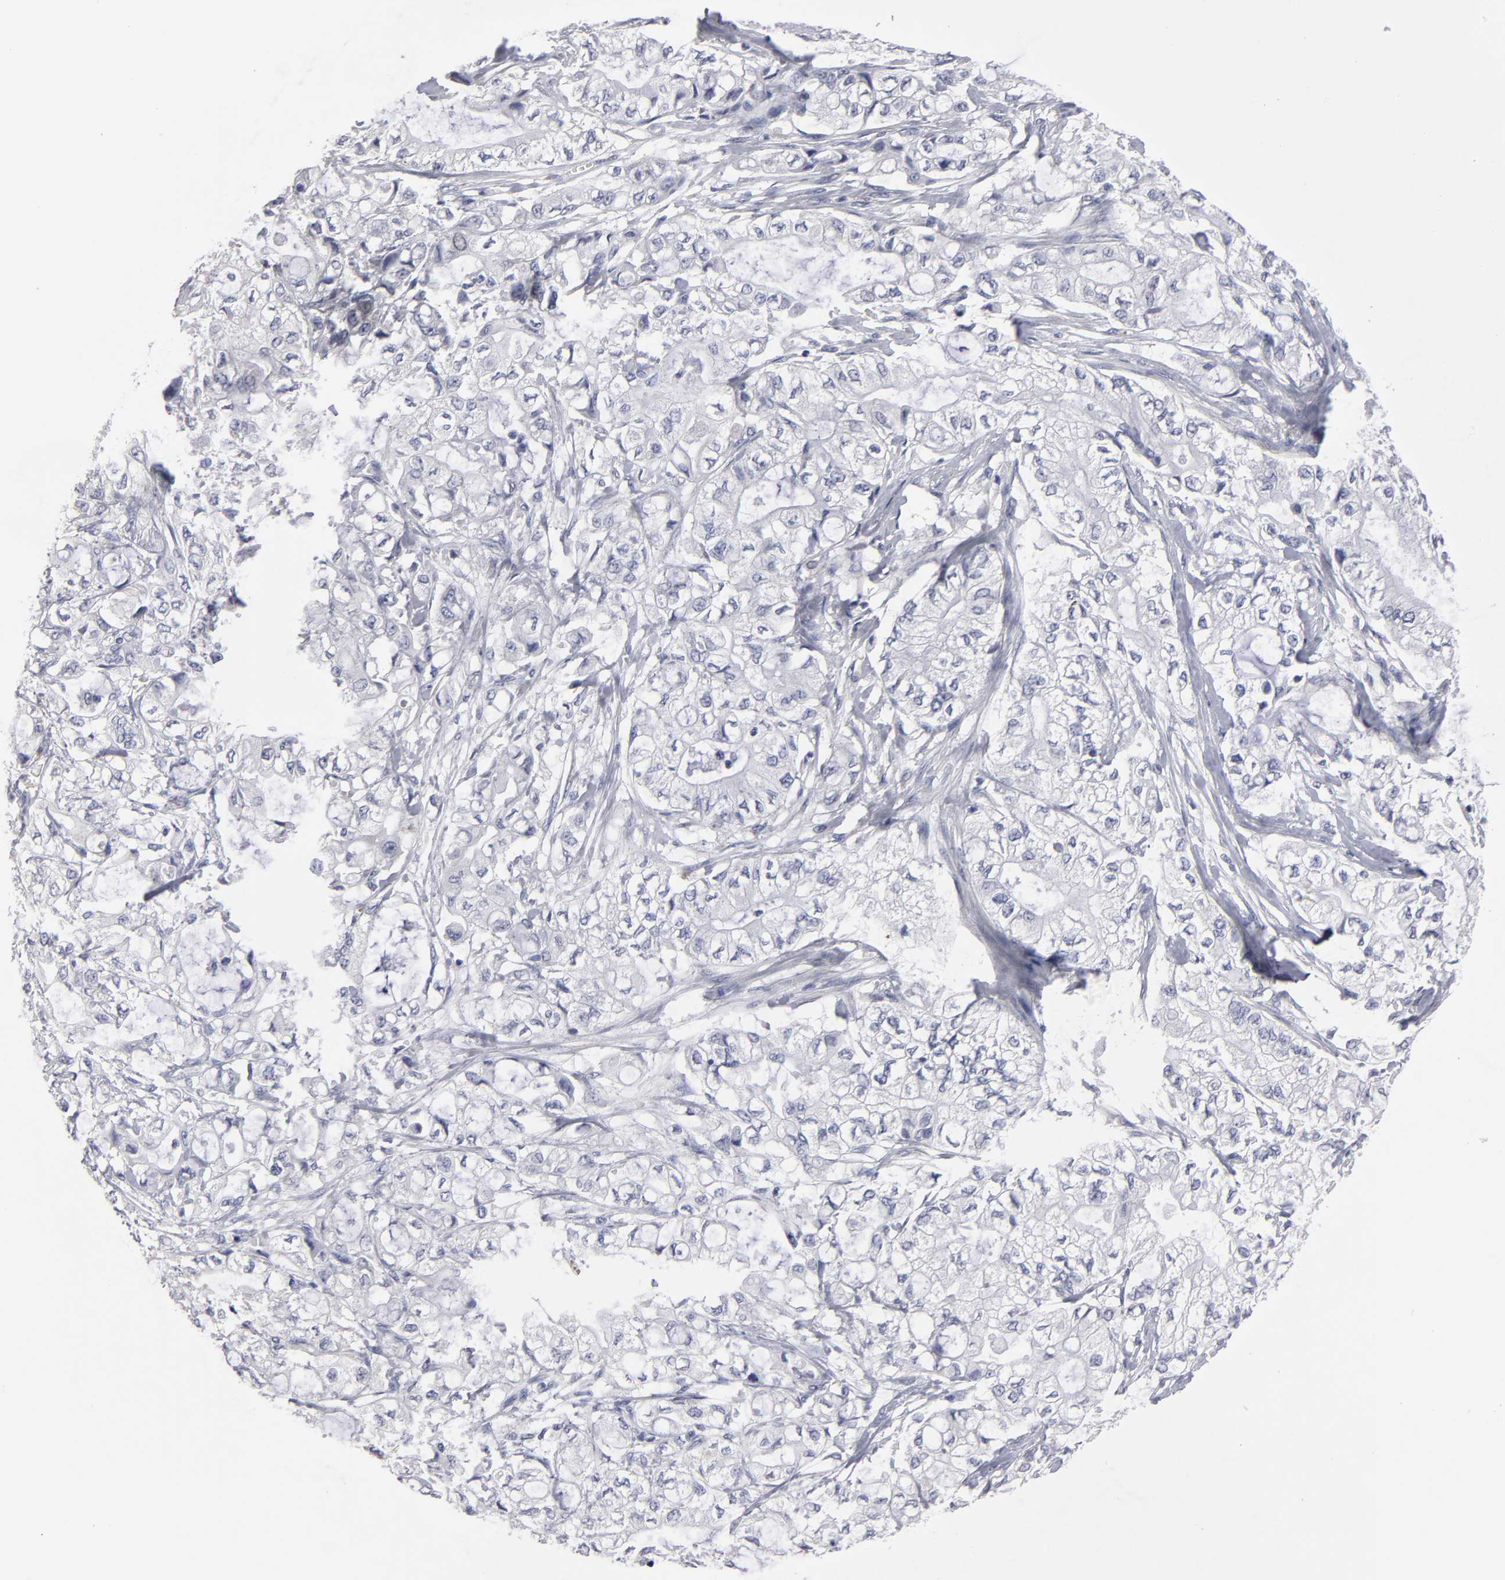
{"staining": {"intensity": "negative", "quantity": "none", "location": "none"}, "tissue": "pancreatic cancer", "cell_type": "Tumor cells", "image_type": "cancer", "snomed": [{"axis": "morphology", "description": "Adenocarcinoma, NOS"}, {"axis": "topography", "description": "Pancreas"}], "caption": "Protein analysis of adenocarcinoma (pancreatic) exhibits no significant positivity in tumor cells. Brightfield microscopy of IHC stained with DAB (brown) and hematoxylin (blue), captured at high magnification.", "gene": "CCDC80", "patient": {"sex": "male", "age": 79}}